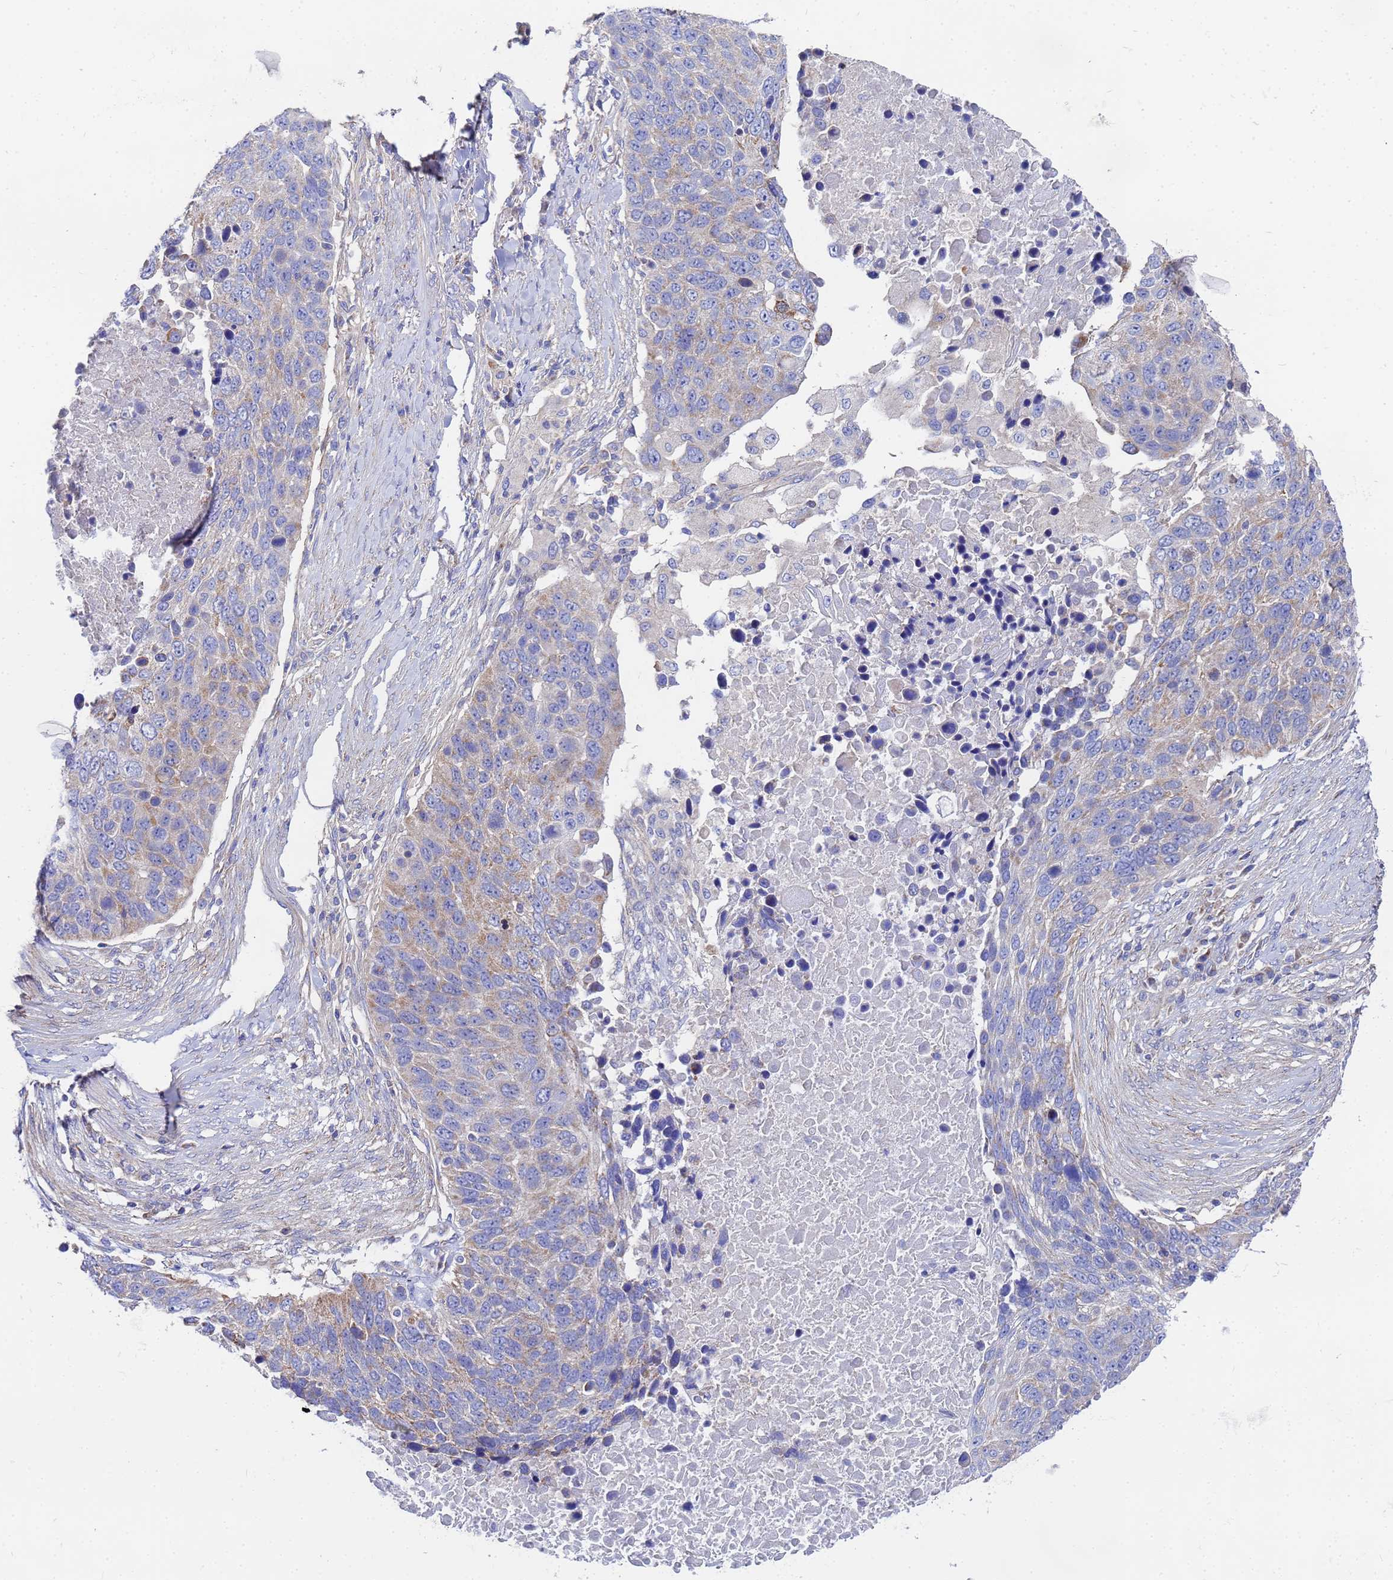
{"staining": {"intensity": "weak", "quantity": "<25%", "location": "cytoplasmic/membranous"}, "tissue": "lung cancer", "cell_type": "Tumor cells", "image_type": "cancer", "snomed": [{"axis": "morphology", "description": "Normal tissue, NOS"}, {"axis": "morphology", "description": "Squamous cell carcinoma, NOS"}, {"axis": "topography", "description": "Lymph node"}, {"axis": "topography", "description": "Lung"}], "caption": "The micrograph reveals no staining of tumor cells in squamous cell carcinoma (lung).", "gene": "FAHD2A", "patient": {"sex": "male", "age": 66}}